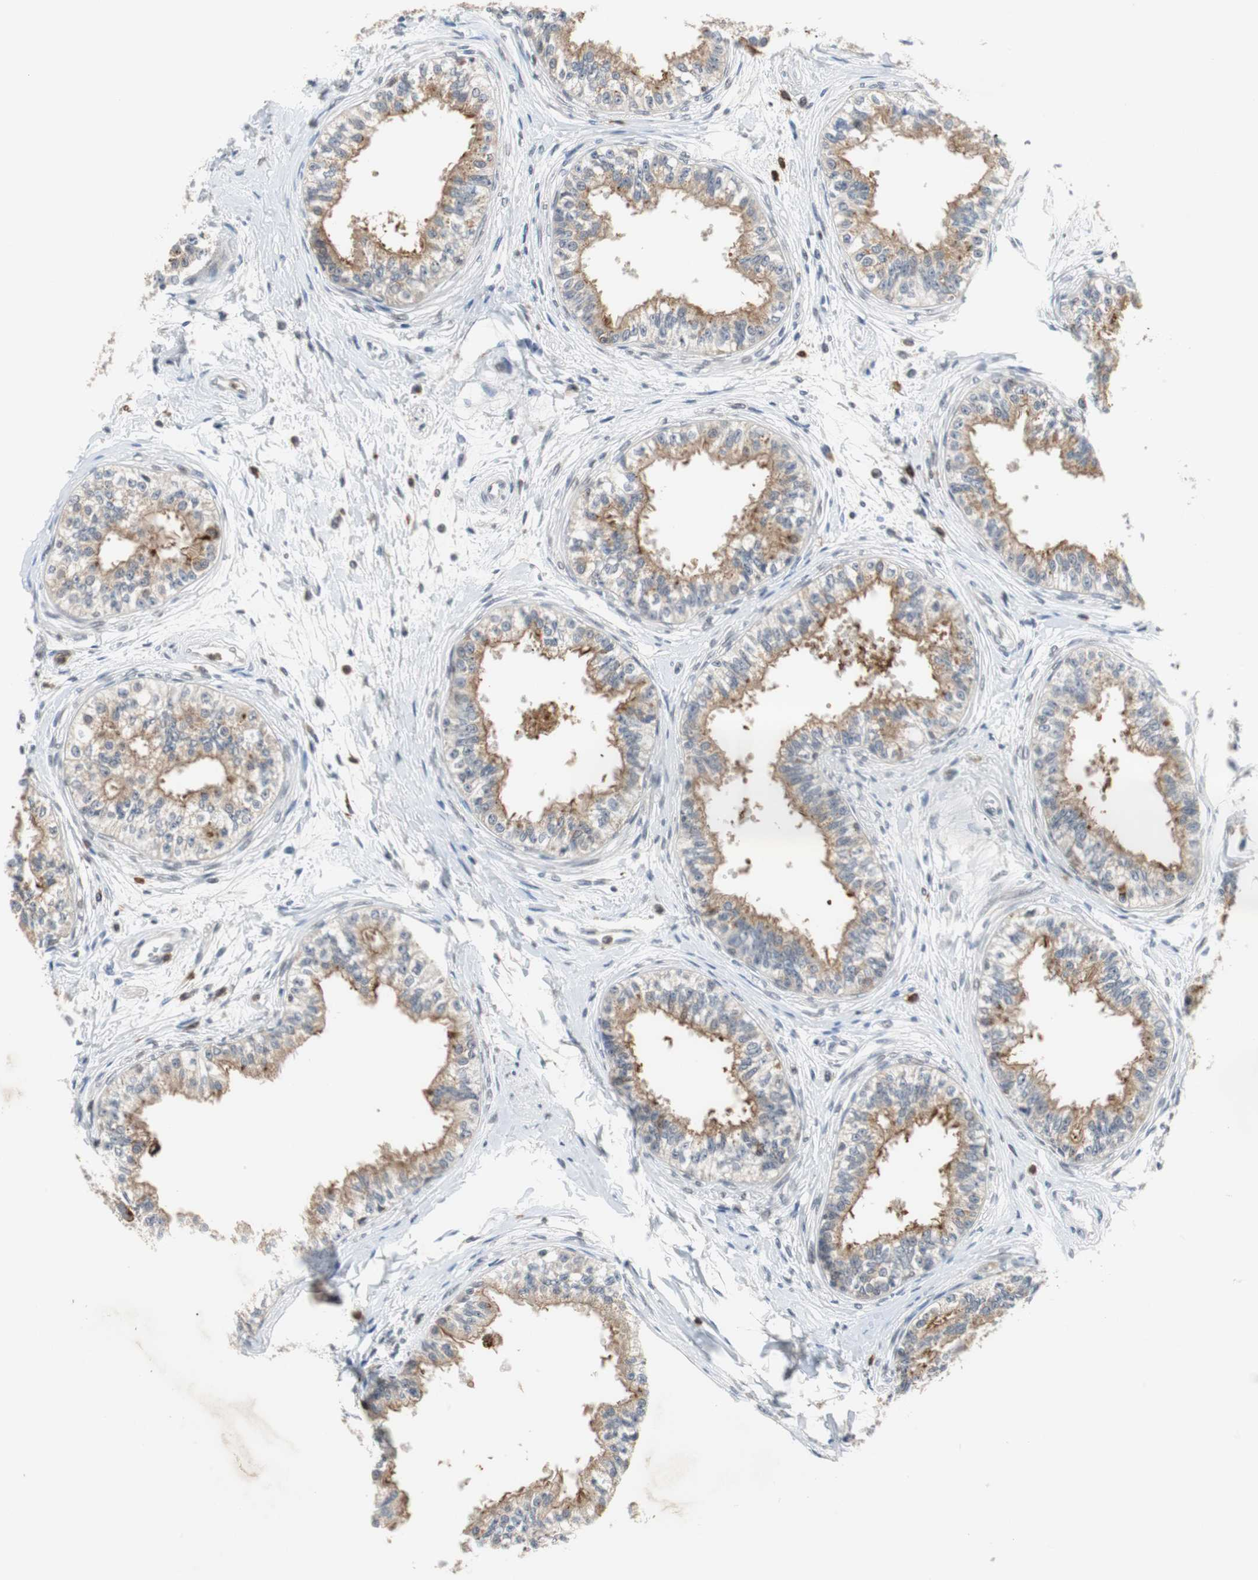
{"staining": {"intensity": "moderate", "quantity": ">75%", "location": "cytoplasmic/membranous,nuclear"}, "tissue": "epididymis", "cell_type": "Glandular cells", "image_type": "normal", "snomed": [{"axis": "morphology", "description": "Normal tissue, NOS"}, {"axis": "morphology", "description": "Adenocarcinoma, metastatic, NOS"}, {"axis": "topography", "description": "Testis"}, {"axis": "topography", "description": "Epididymis"}], "caption": "IHC photomicrograph of normal epididymis: epididymis stained using IHC reveals medium levels of moderate protein expression localized specifically in the cytoplasmic/membranous,nuclear of glandular cells, appearing as a cytoplasmic/membranous,nuclear brown color.", "gene": "SIRT1", "patient": {"sex": "male", "age": 26}}